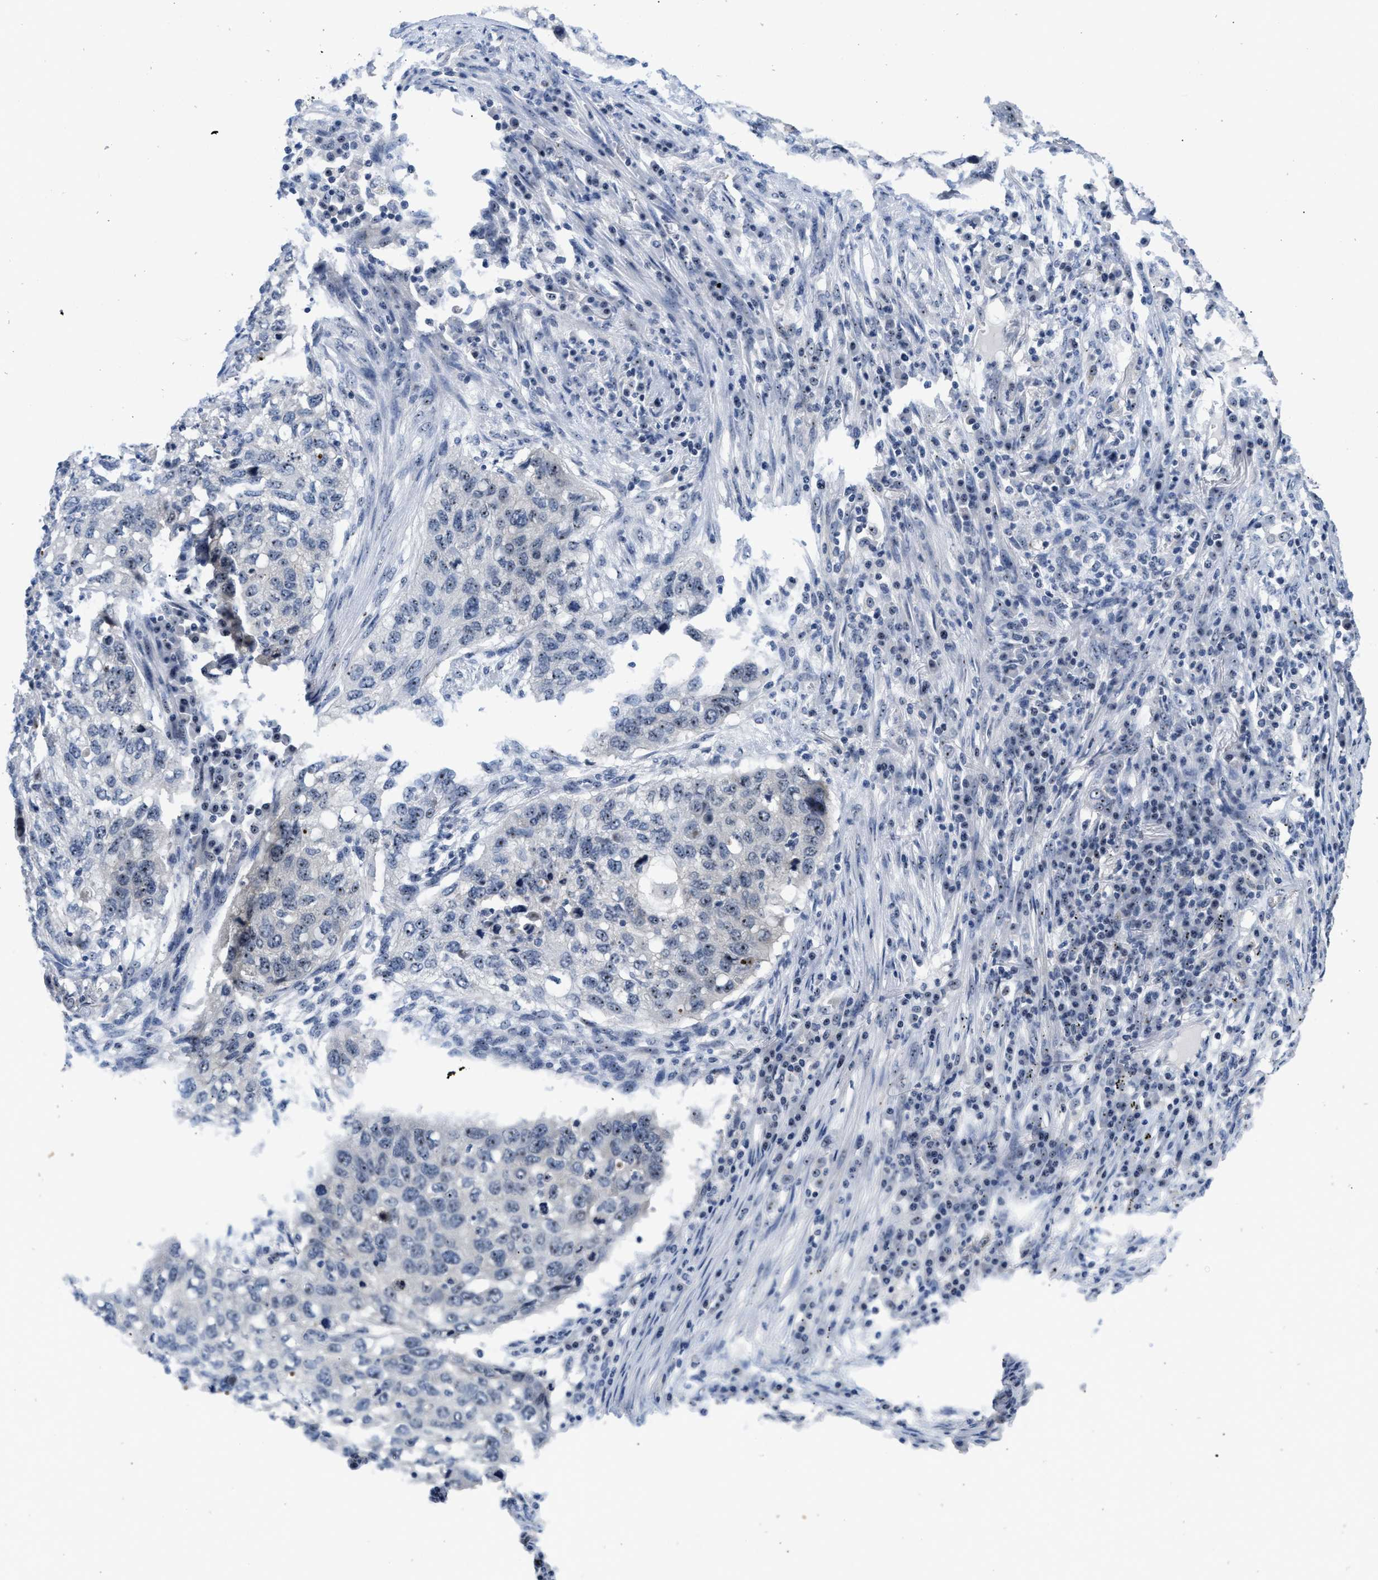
{"staining": {"intensity": "moderate", "quantity": "25%-75%", "location": "nuclear"}, "tissue": "lung cancer", "cell_type": "Tumor cells", "image_type": "cancer", "snomed": [{"axis": "morphology", "description": "Squamous cell carcinoma, NOS"}, {"axis": "topography", "description": "Lung"}], "caption": "Moderate nuclear positivity is appreciated in about 25%-75% of tumor cells in squamous cell carcinoma (lung).", "gene": "NOP58", "patient": {"sex": "female", "age": 63}}